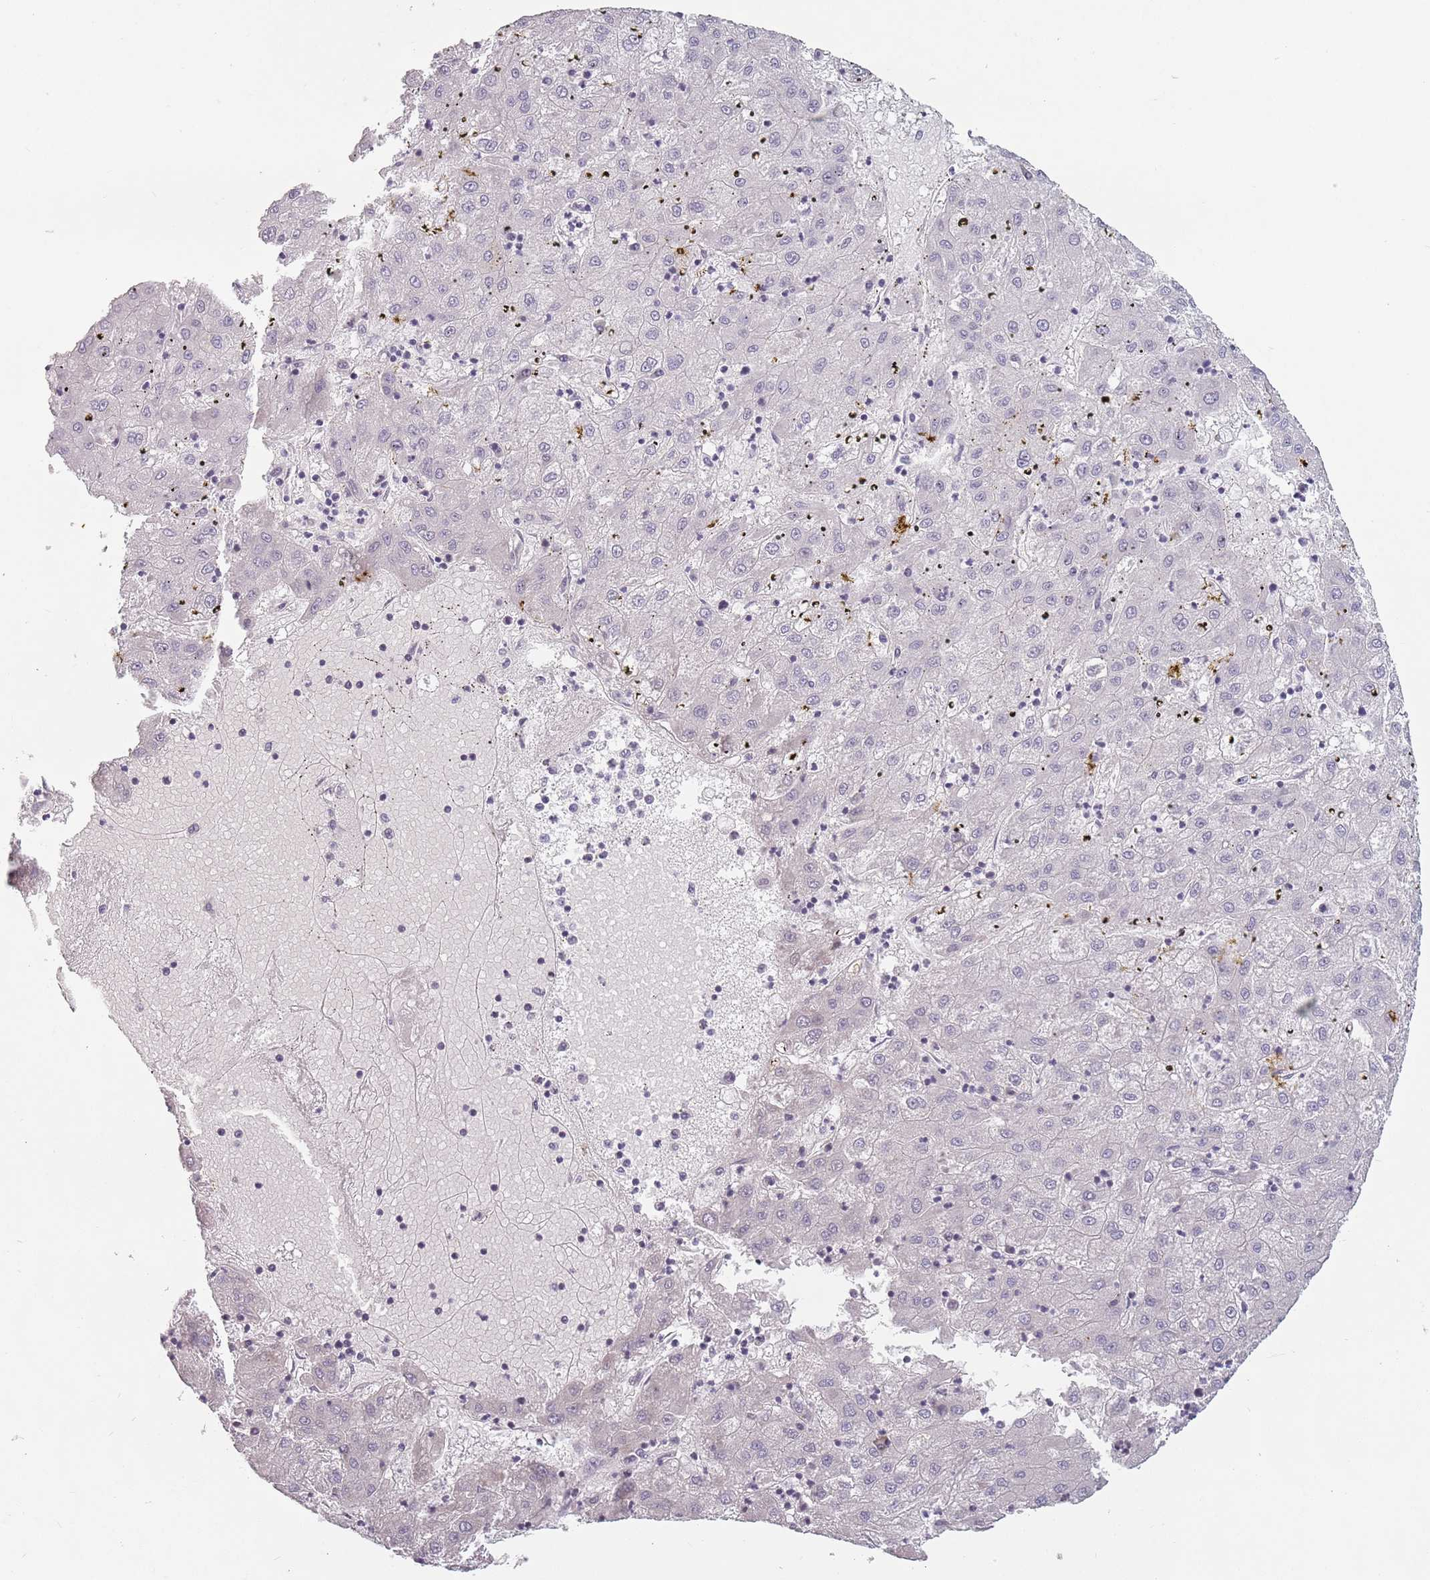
{"staining": {"intensity": "negative", "quantity": "none", "location": "none"}, "tissue": "liver cancer", "cell_type": "Tumor cells", "image_type": "cancer", "snomed": [{"axis": "morphology", "description": "Carcinoma, Hepatocellular, NOS"}, {"axis": "topography", "description": "Liver"}], "caption": "Immunohistochemistry (IHC) photomicrograph of neoplastic tissue: liver cancer (hepatocellular carcinoma) stained with DAB (3,3'-diaminobenzidine) displays no significant protein staining in tumor cells.", "gene": "PTCHD1", "patient": {"sex": "male", "age": 72}}